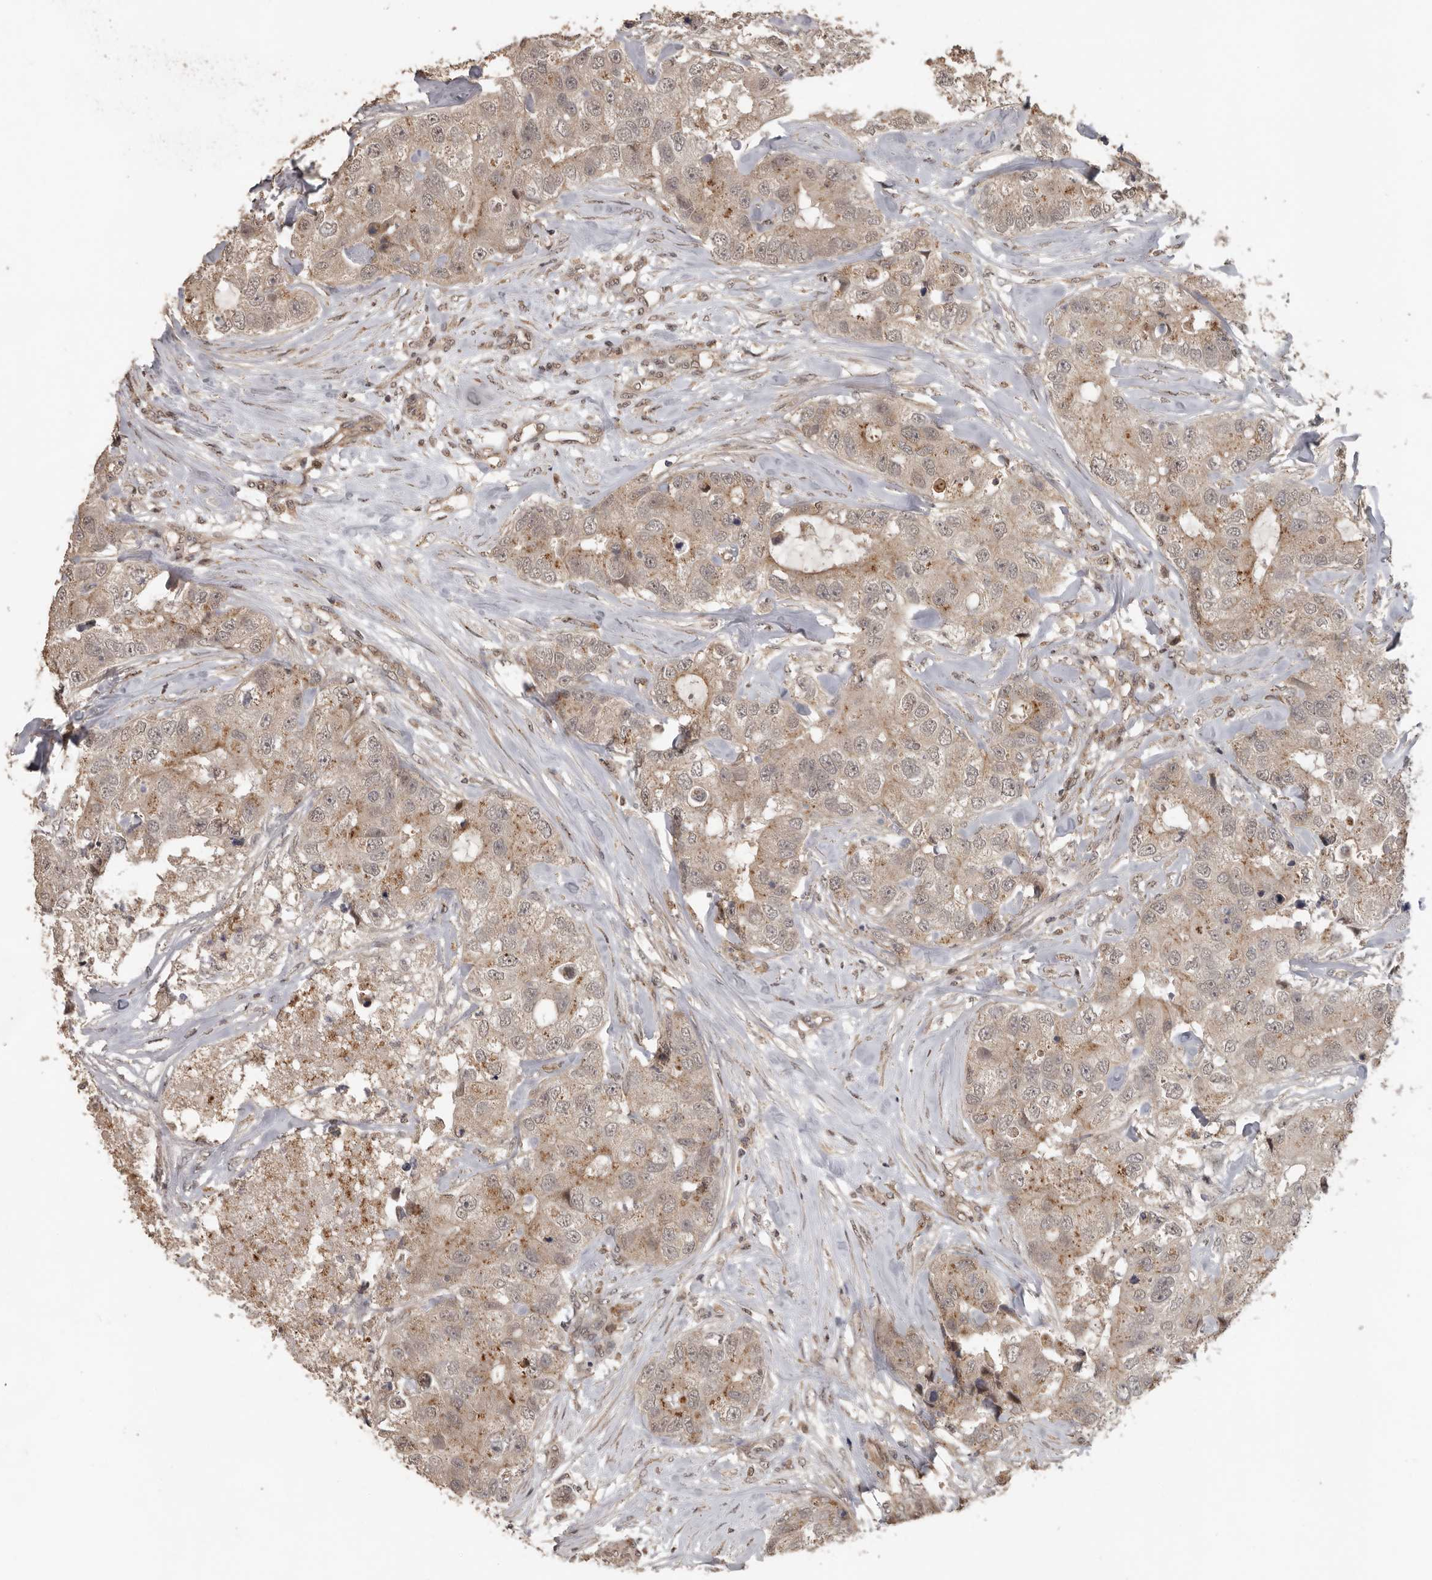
{"staining": {"intensity": "weak", "quantity": ">75%", "location": "cytoplasmic/membranous"}, "tissue": "breast cancer", "cell_type": "Tumor cells", "image_type": "cancer", "snomed": [{"axis": "morphology", "description": "Duct carcinoma"}, {"axis": "topography", "description": "Breast"}], "caption": "Breast invasive ductal carcinoma stained with DAB immunohistochemistry (IHC) reveals low levels of weak cytoplasmic/membranous staining in approximately >75% of tumor cells.", "gene": "CEP350", "patient": {"sex": "female", "age": 62}}